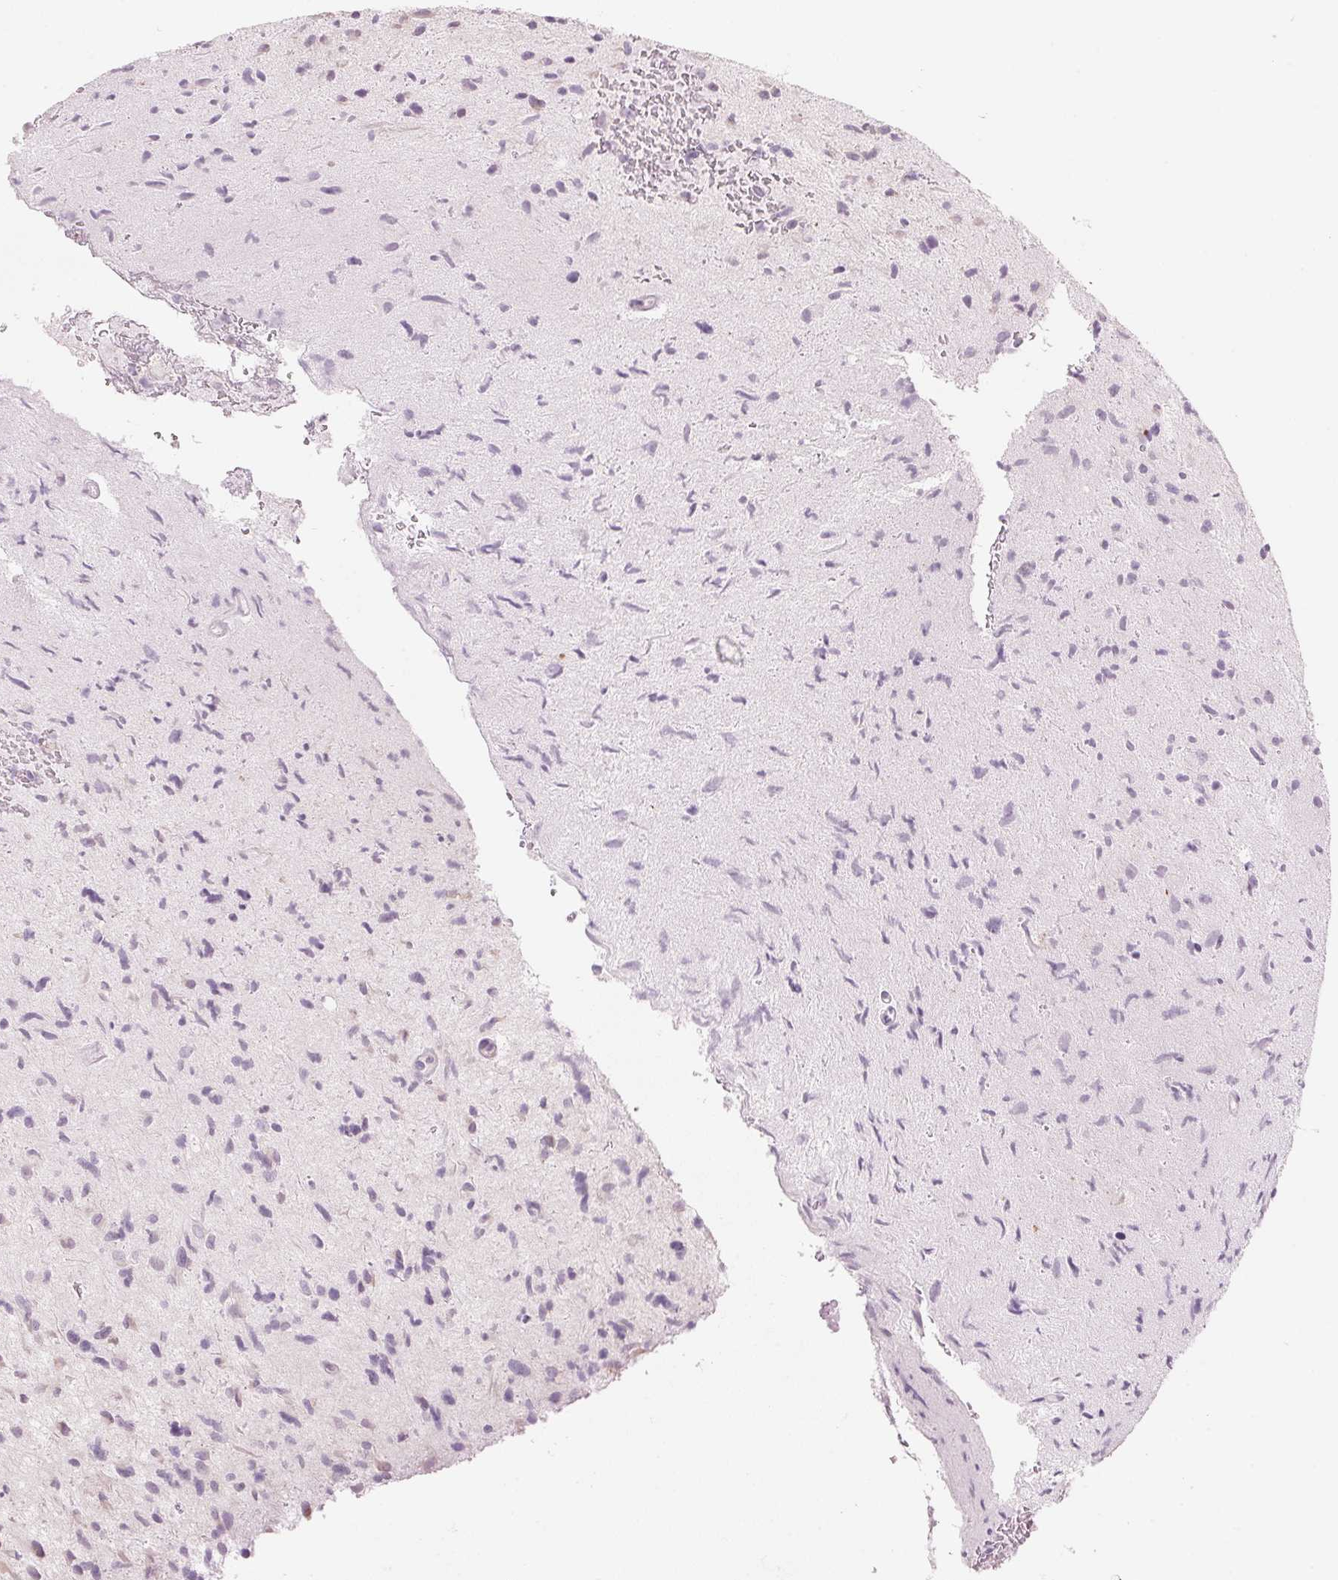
{"staining": {"intensity": "negative", "quantity": "none", "location": "none"}, "tissue": "glioma", "cell_type": "Tumor cells", "image_type": "cancer", "snomed": [{"axis": "morphology", "description": "Glioma, malignant, High grade"}, {"axis": "topography", "description": "Brain"}], "caption": "High power microscopy photomicrograph of an immunohistochemistry (IHC) photomicrograph of glioma, revealing no significant expression in tumor cells.", "gene": "GNMT", "patient": {"sex": "male", "age": 54}}